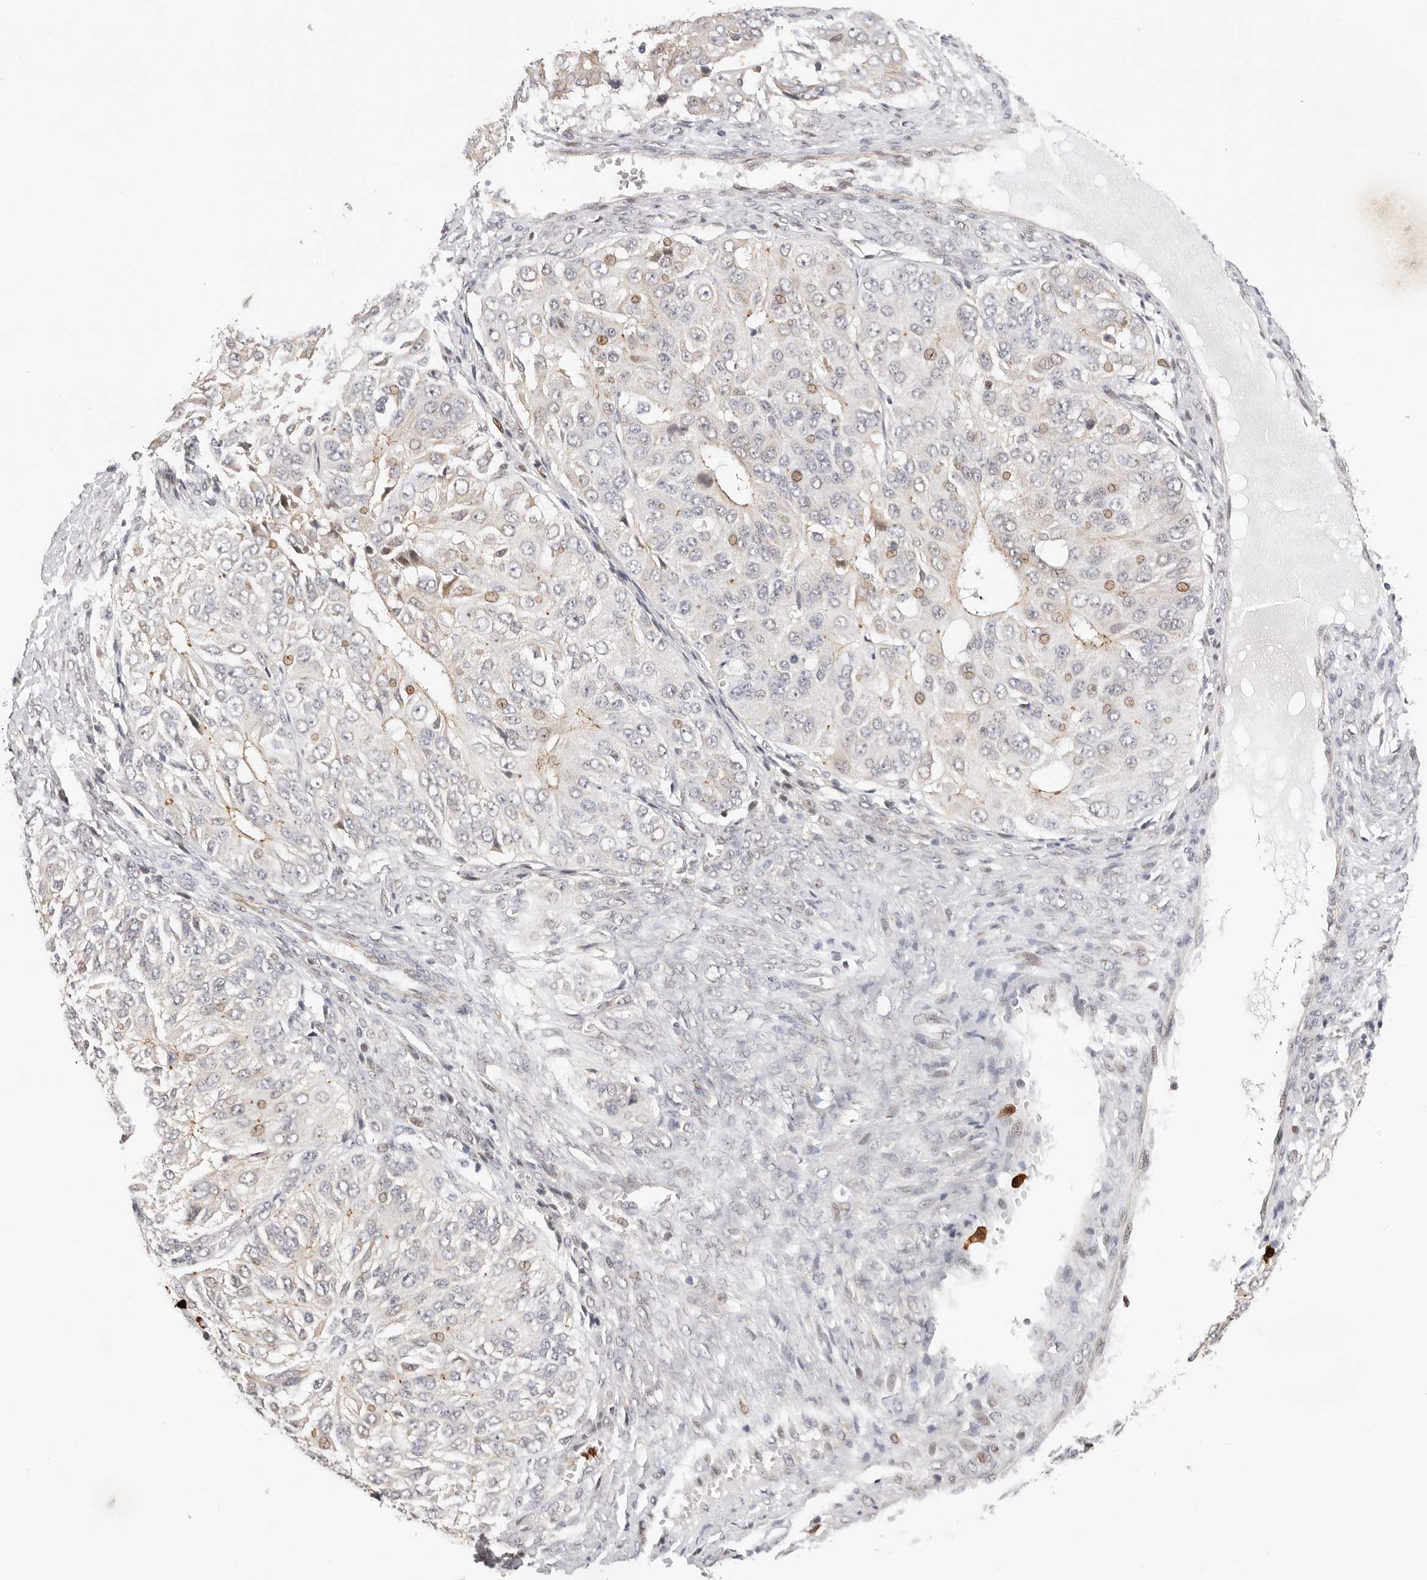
{"staining": {"intensity": "weak", "quantity": "<25%", "location": "nuclear"}, "tissue": "ovarian cancer", "cell_type": "Tumor cells", "image_type": "cancer", "snomed": [{"axis": "morphology", "description": "Carcinoma, endometroid"}, {"axis": "topography", "description": "Ovary"}], "caption": "Immunohistochemical staining of ovarian cancer shows no significant staining in tumor cells. (DAB (3,3'-diaminobenzidine) IHC with hematoxylin counter stain).", "gene": "AFDN", "patient": {"sex": "female", "age": 51}}